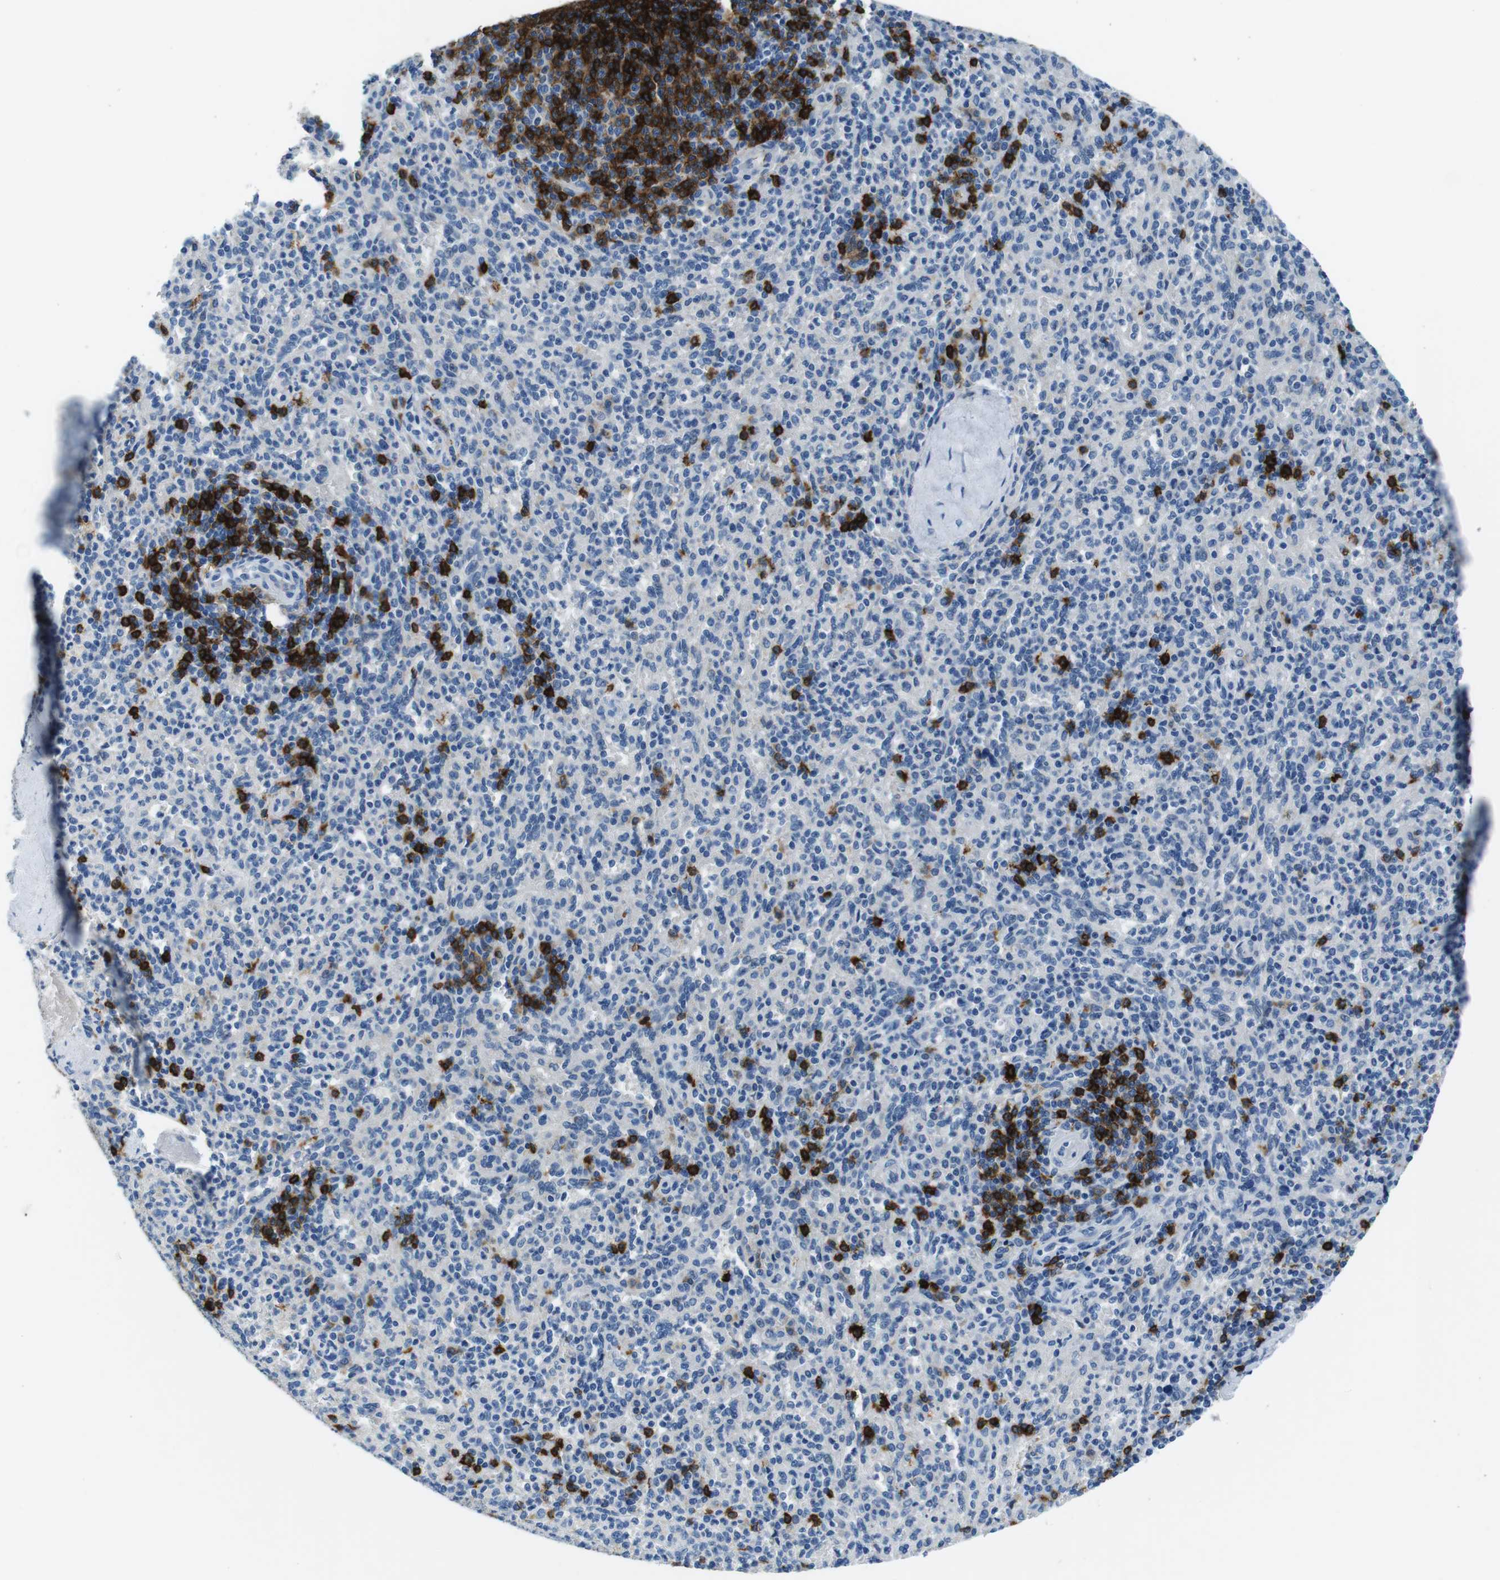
{"staining": {"intensity": "weak", "quantity": "<25%", "location": "cytoplasmic/membranous"}, "tissue": "spleen", "cell_type": "Cells in red pulp", "image_type": "normal", "snomed": [{"axis": "morphology", "description": "Normal tissue, NOS"}, {"axis": "topography", "description": "Spleen"}], "caption": "An IHC histopathology image of normal spleen is shown. There is no staining in cells in red pulp of spleen.", "gene": "IGHD", "patient": {"sex": "male", "age": 36}}